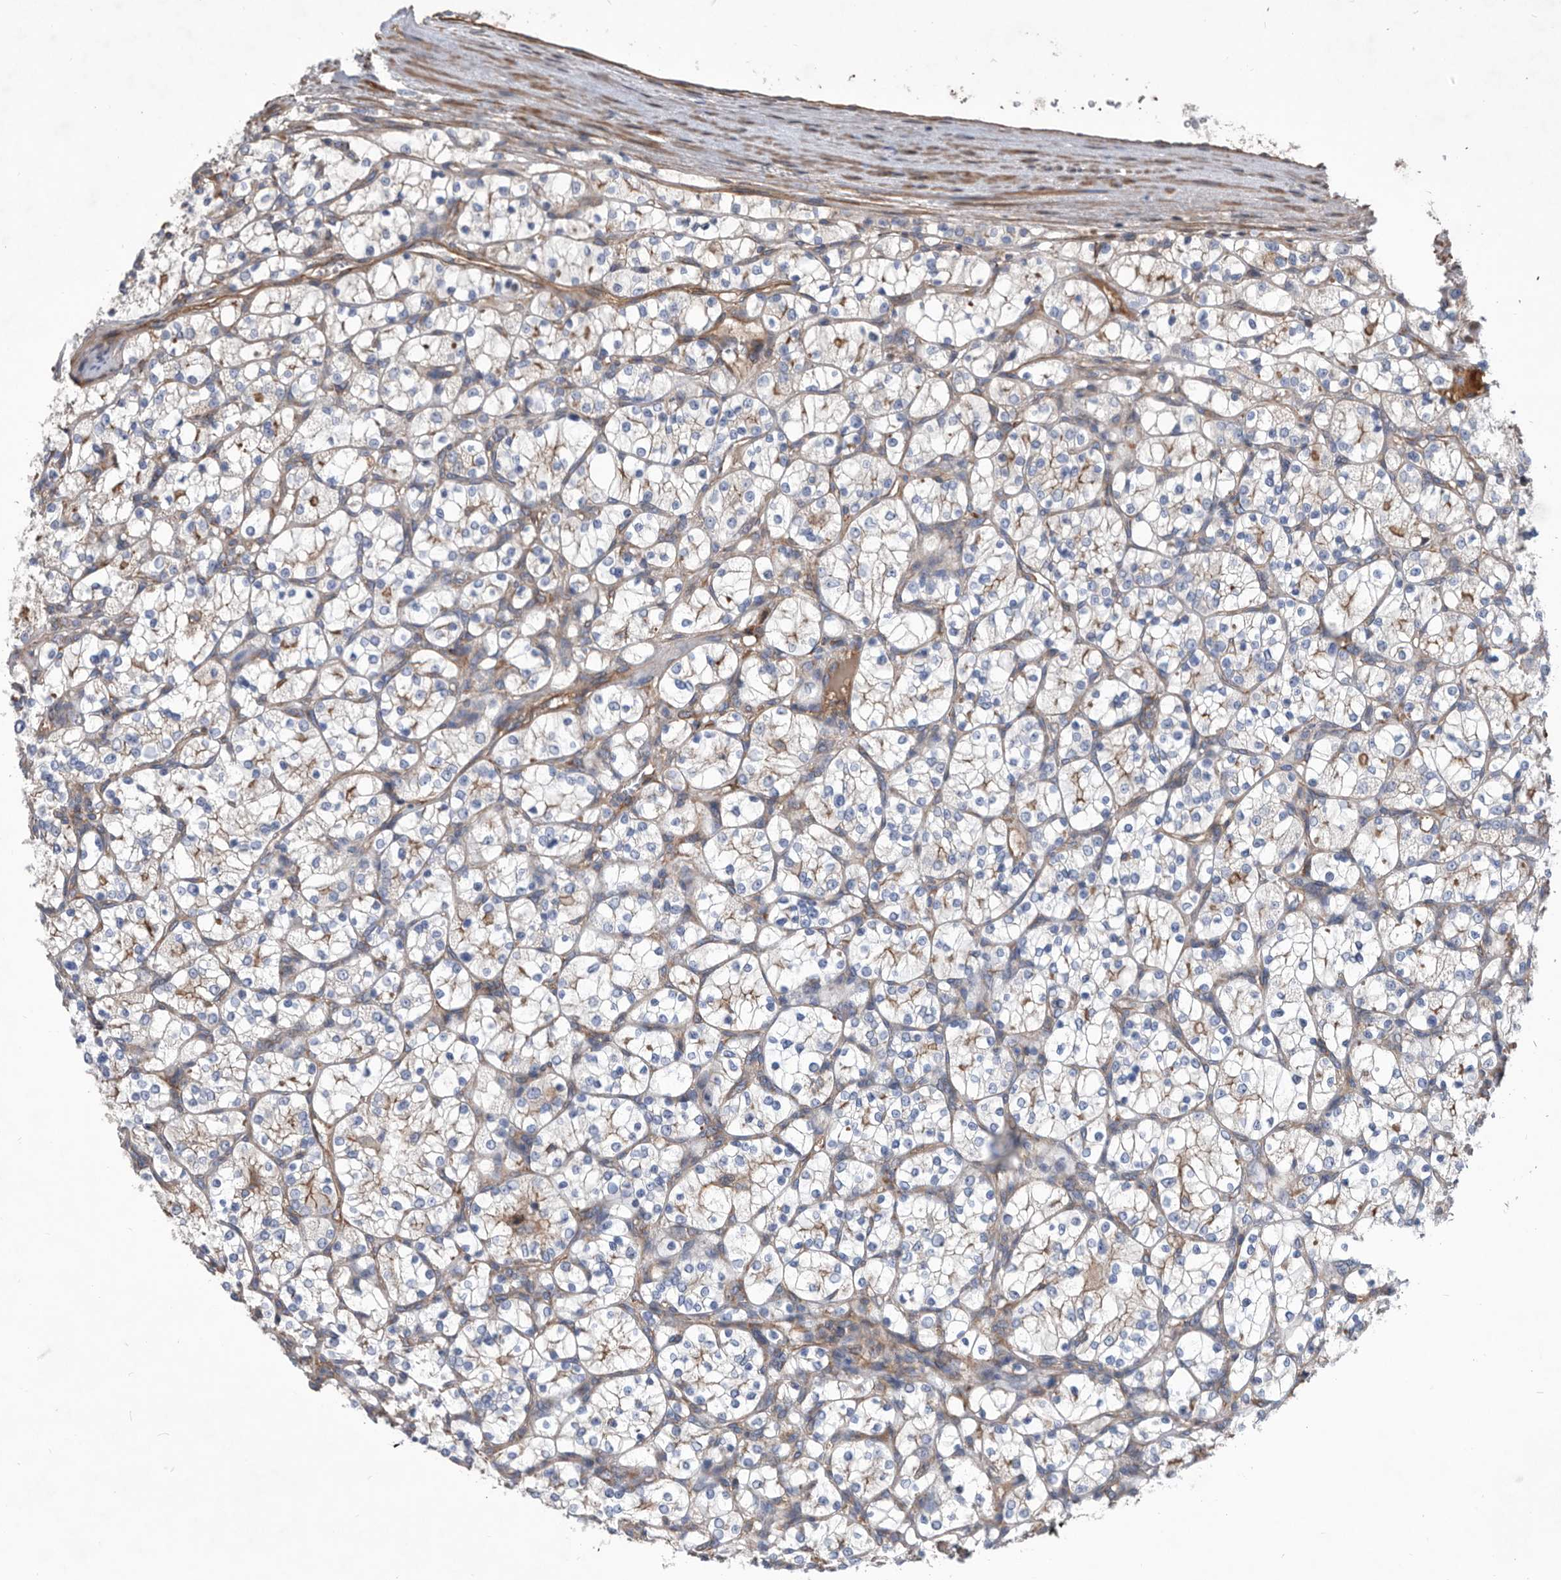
{"staining": {"intensity": "weak", "quantity": "<25%", "location": "cytoplasmic/membranous"}, "tissue": "renal cancer", "cell_type": "Tumor cells", "image_type": "cancer", "snomed": [{"axis": "morphology", "description": "Adenocarcinoma, NOS"}, {"axis": "topography", "description": "Kidney"}], "caption": "Immunohistochemistry (IHC) of human renal adenocarcinoma demonstrates no expression in tumor cells.", "gene": "ATP13A3", "patient": {"sex": "female", "age": 69}}